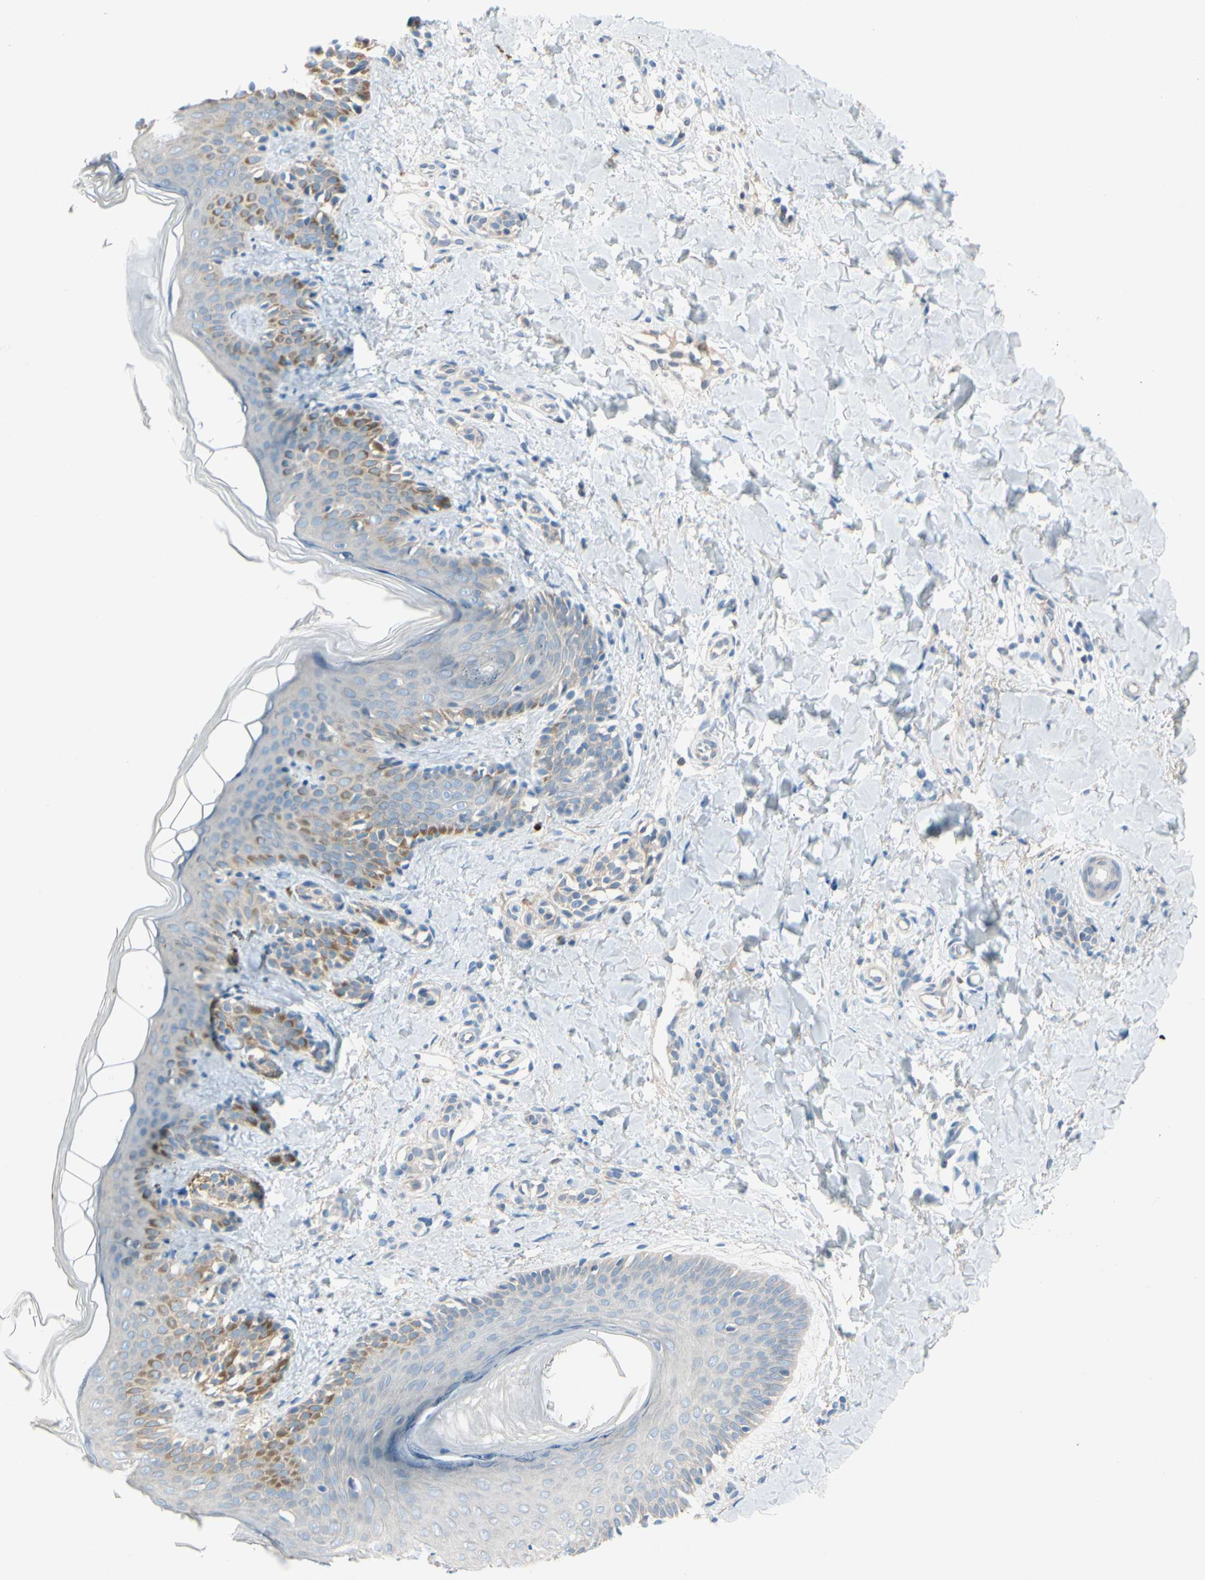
{"staining": {"intensity": "negative", "quantity": "none", "location": "none"}, "tissue": "skin", "cell_type": "Fibroblasts", "image_type": "normal", "snomed": [{"axis": "morphology", "description": "Normal tissue, NOS"}, {"axis": "topography", "description": "Skin"}], "caption": "Immunohistochemistry (IHC) of normal skin reveals no positivity in fibroblasts.", "gene": "ZNF132", "patient": {"sex": "male", "age": 16}}